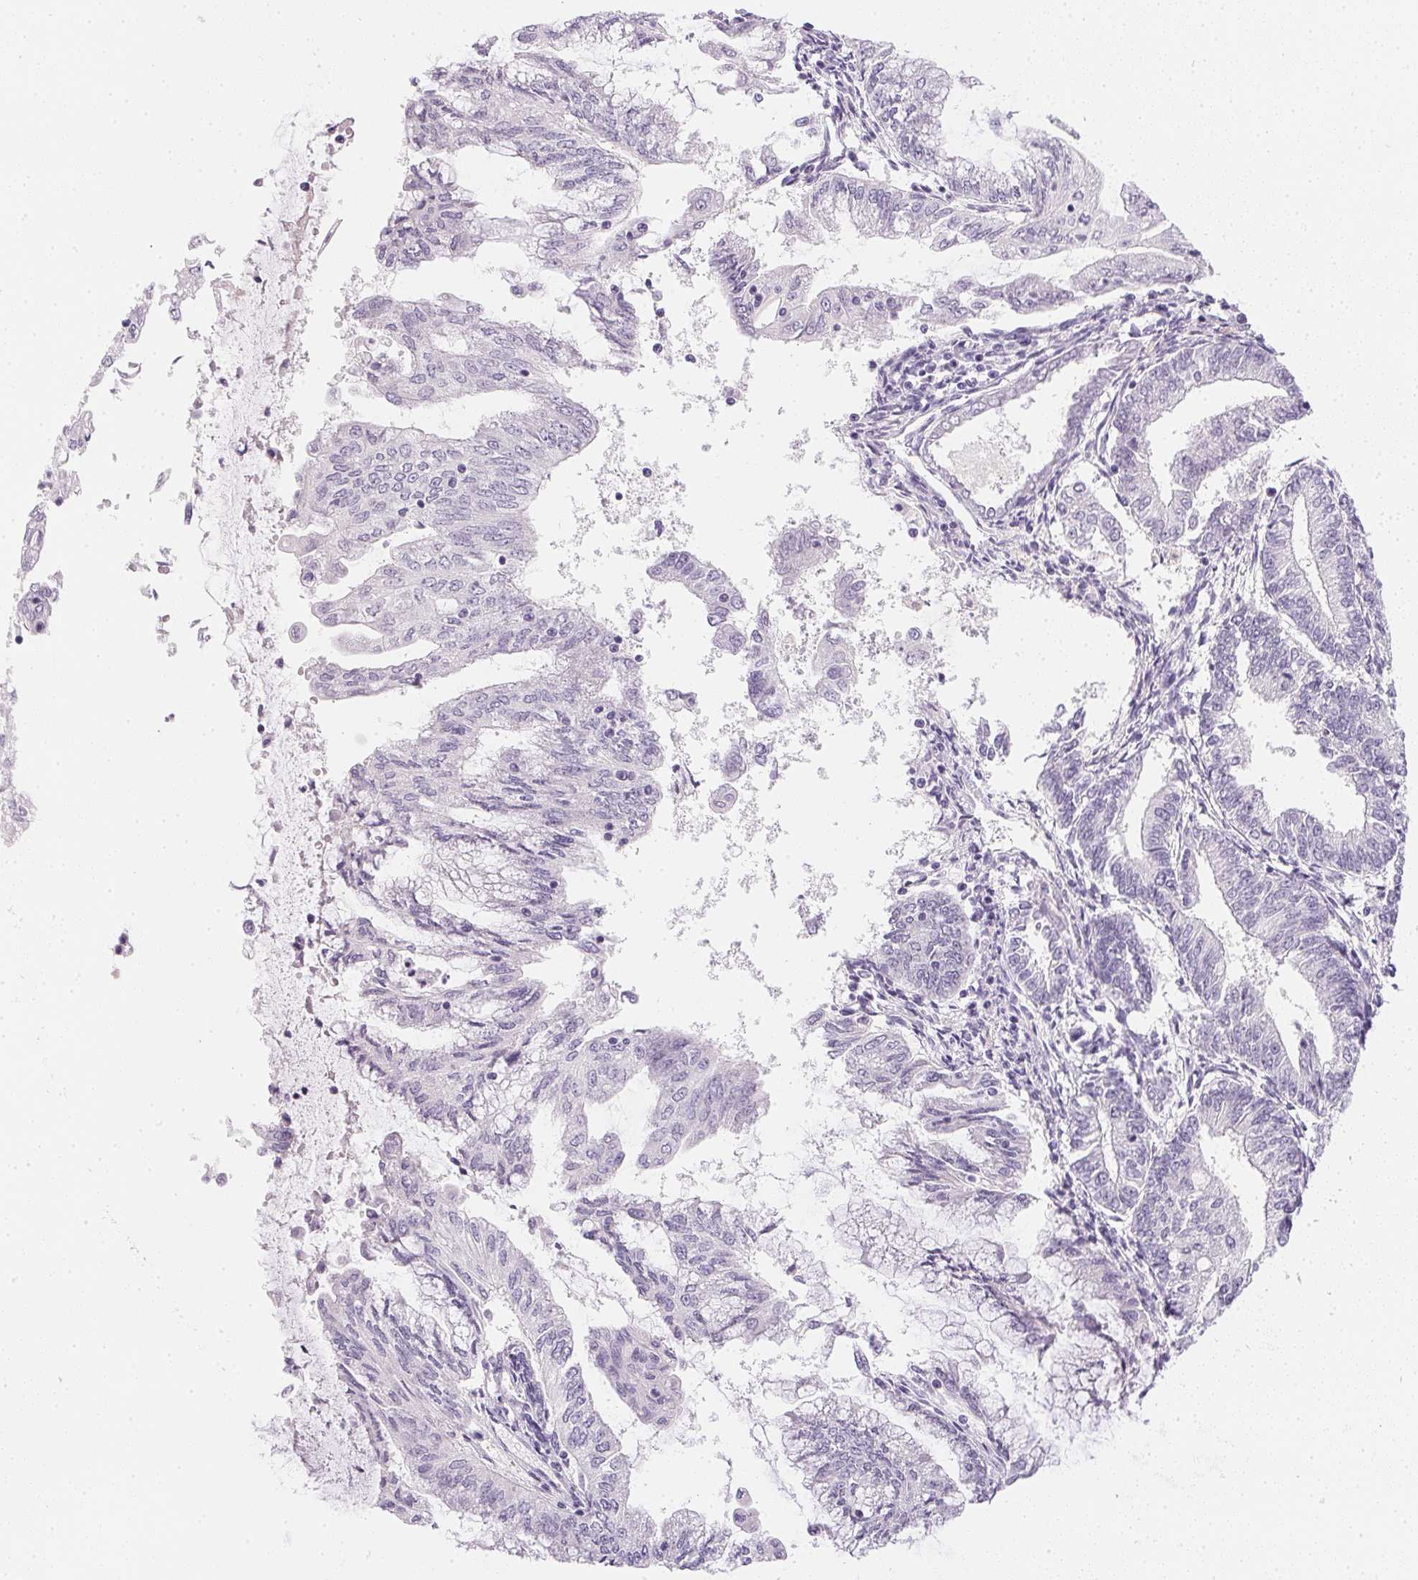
{"staining": {"intensity": "negative", "quantity": "none", "location": "none"}, "tissue": "endometrial cancer", "cell_type": "Tumor cells", "image_type": "cancer", "snomed": [{"axis": "morphology", "description": "Adenocarcinoma, NOS"}, {"axis": "topography", "description": "Endometrium"}], "caption": "Immunohistochemistry image of endometrial cancer stained for a protein (brown), which exhibits no staining in tumor cells.", "gene": "PPY", "patient": {"sex": "female", "age": 55}}